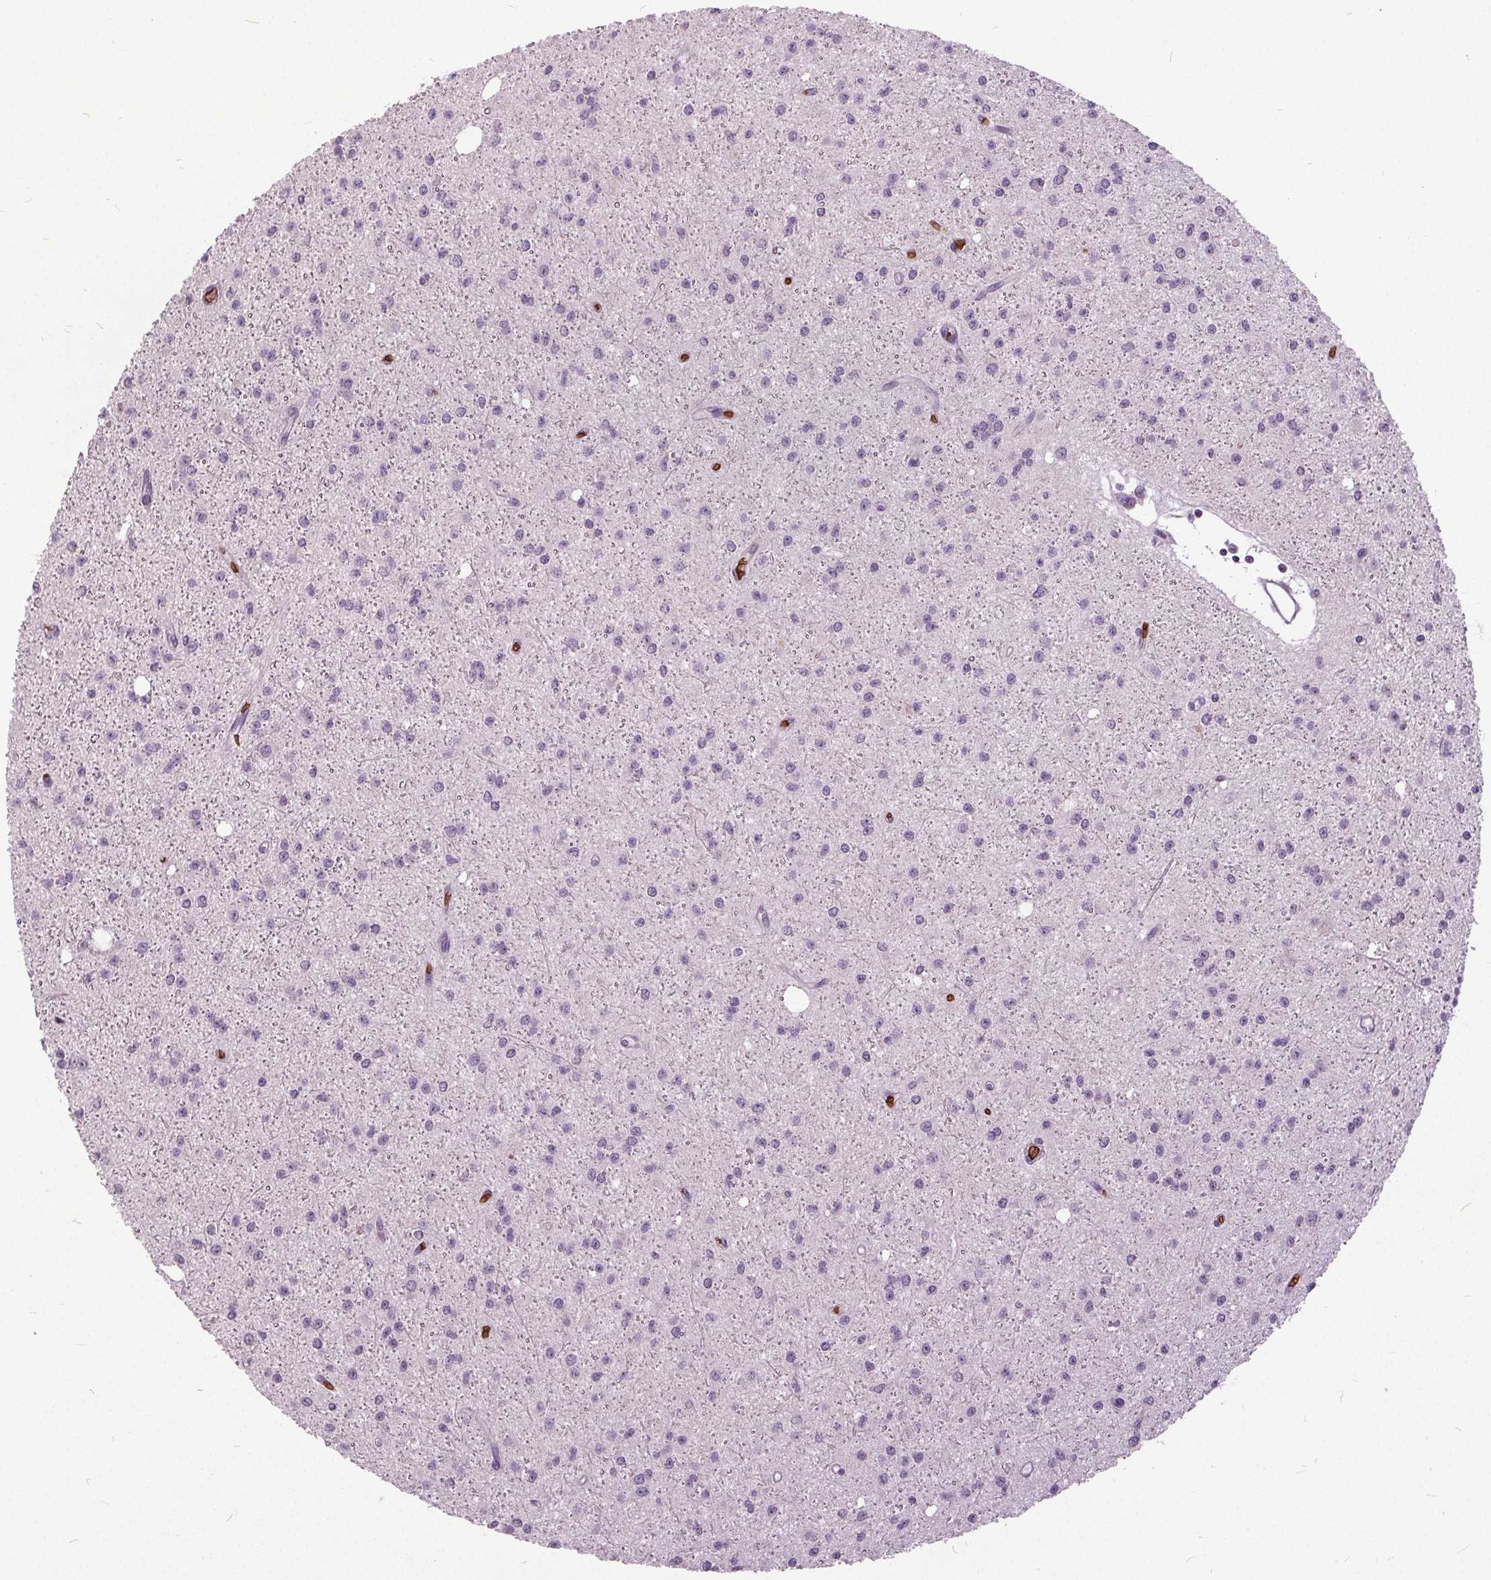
{"staining": {"intensity": "negative", "quantity": "none", "location": "none"}, "tissue": "glioma", "cell_type": "Tumor cells", "image_type": "cancer", "snomed": [{"axis": "morphology", "description": "Glioma, malignant, Low grade"}, {"axis": "topography", "description": "Brain"}], "caption": "The image demonstrates no staining of tumor cells in malignant low-grade glioma.", "gene": "SLC4A1", "patient": {"sex": "male", "age": 27}}